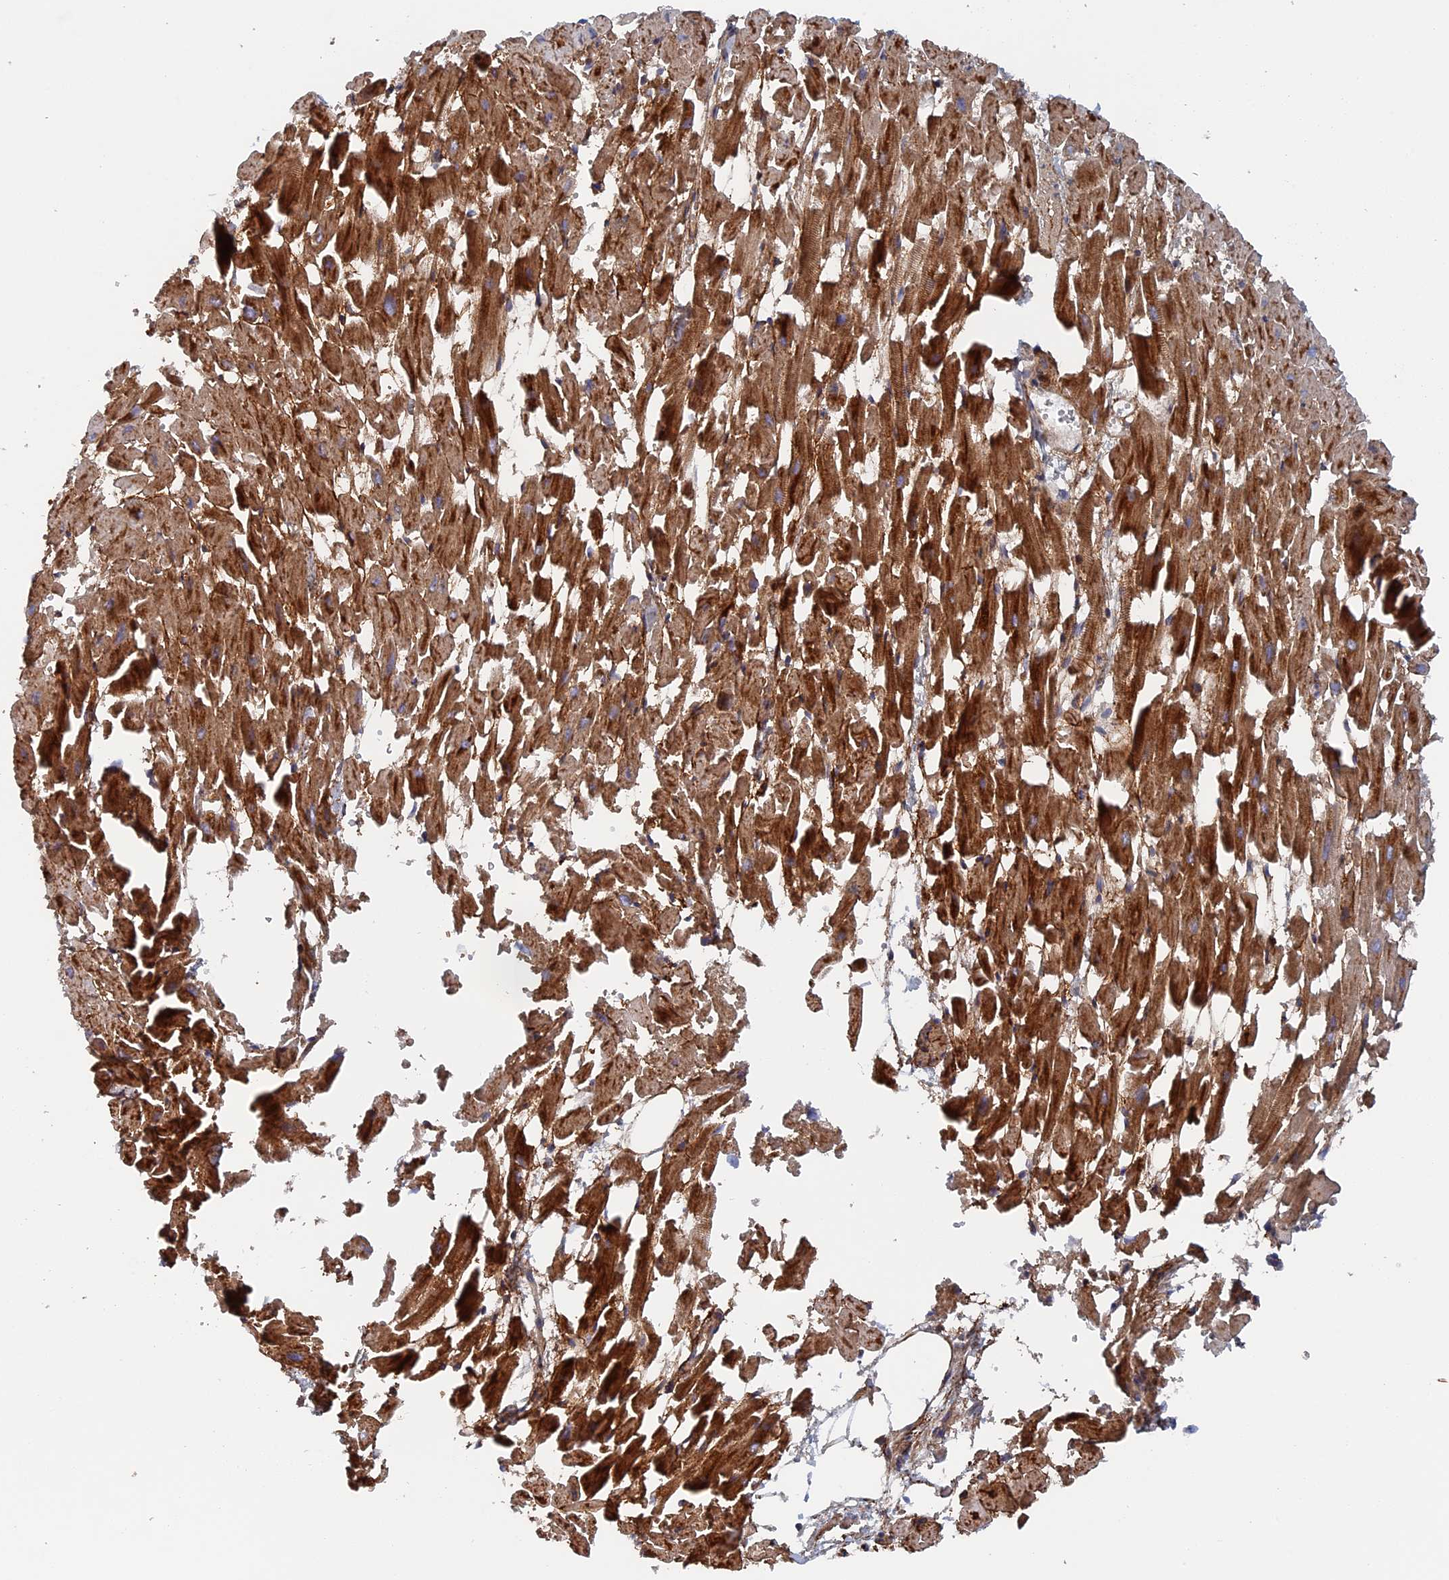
{"staining": {"intensity": "strong", "quantity": ">75%", "location": "cytoplasmic/membranous"}, "tissue": "heart muscle", "cell_type": "Cardiomyocytes", "image_type": "normal", "snomed": [{"axis": "morphology", "description": "Normal tissue, NOS"}, {"axis": "topography", "description": "Heart"}], "caption": "A brown stain shows strong cytoplasmic/membranous staining of a protein in cardiomyocytes of unremarkable human heart muscle. The staining was performed using DAB (3,3'-diaminobenzidine), with brown indicating positive protein expression. Nuclei are stained blue with hematoxylin.", "gene": "TMEM196", "patient": {"sex": "female", "age": 64}}